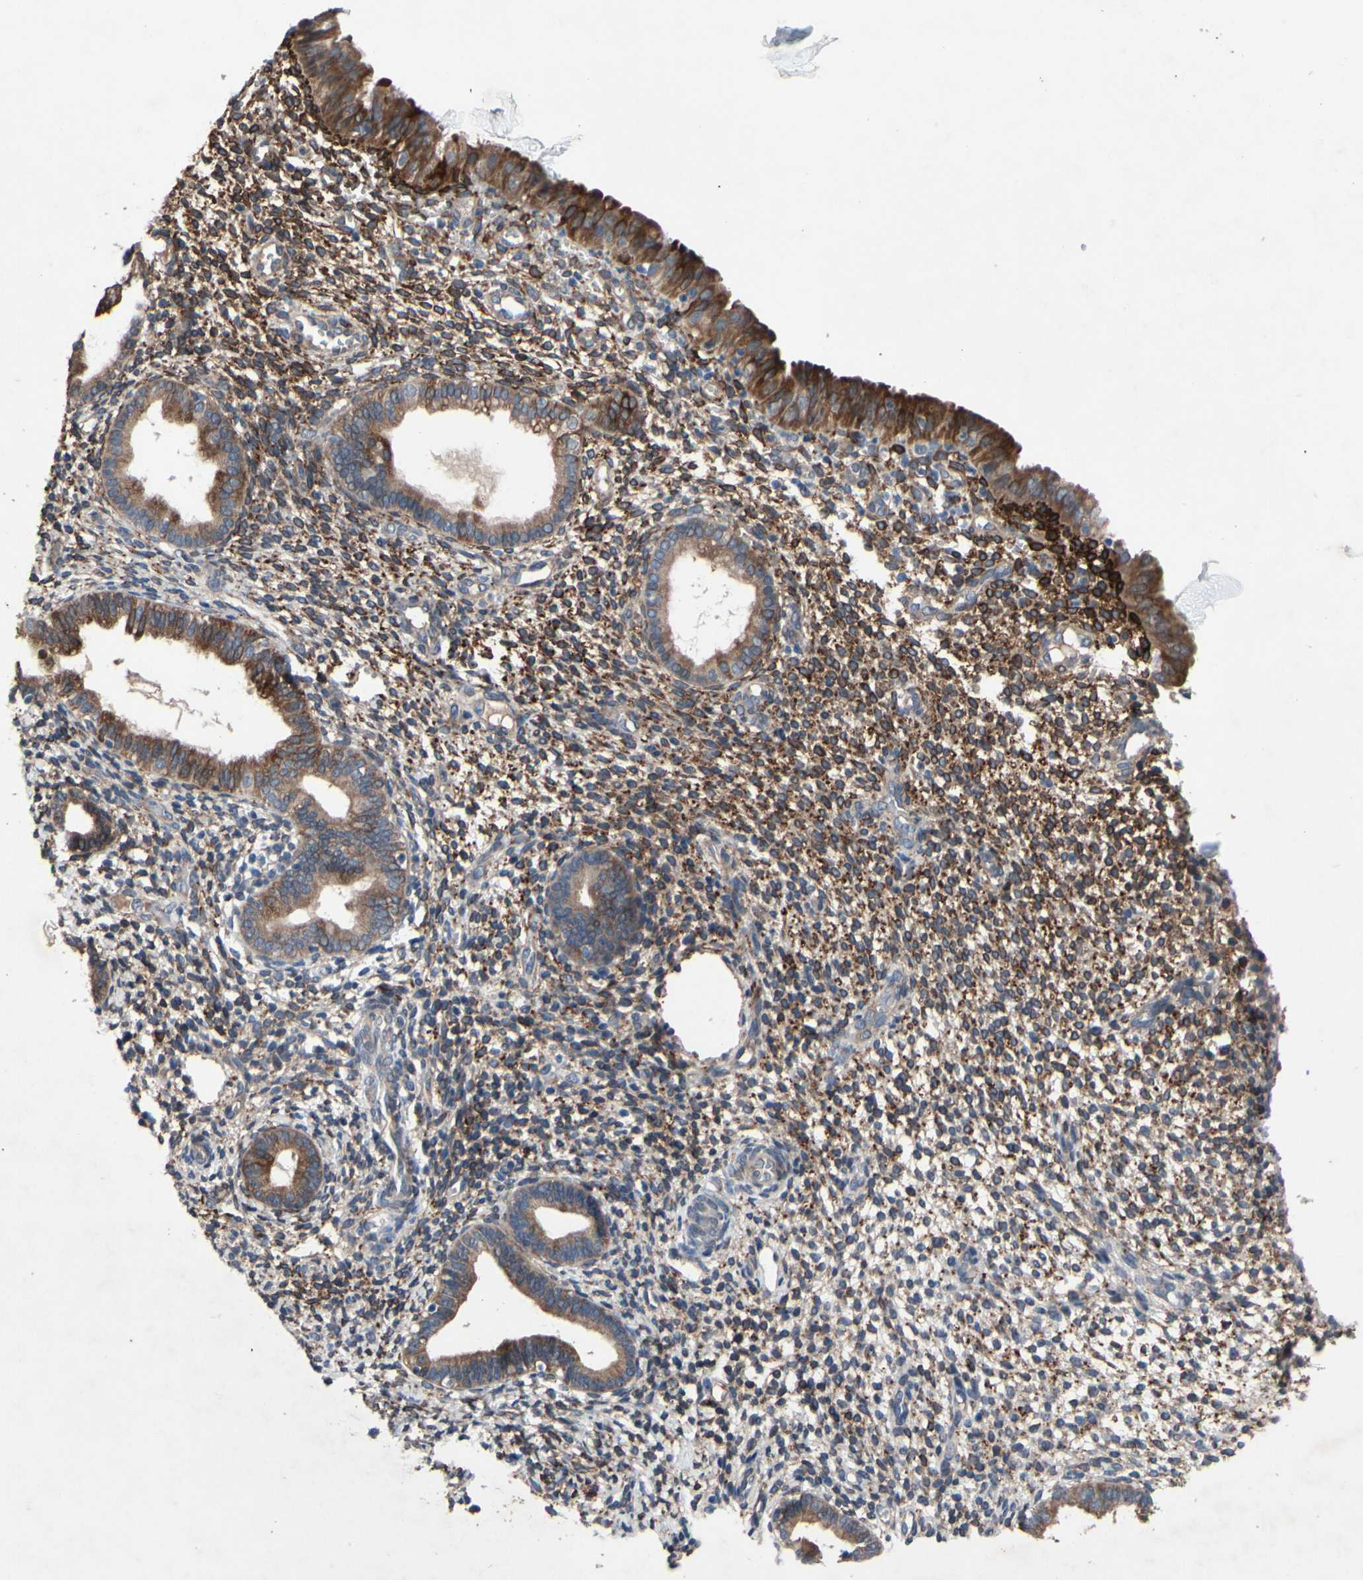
{"staining": {"intensity": "strong", "quantity": "25%-75%", "location": "cytoplasmic/membranous"}, "tissue": "endometrium", "cell_type": "Cells in endometrial stroma", "image_type": "normal", "snomed": [{"axis": "morphology", "description": "Normal tissue, NOS"}, {"axis": "topography", "description": "Endometrium"}], "caption": "Endometrium was stained to show a protein in brown. There is high levels of strong cytoplasmic/membranous positivity in approximately 25%-75% of cells in endometrial stroma. The staining is performed using DAB brown chromogen to label protein expression. The nuclei are counter-stained blue using hematoxylin.", "gene": "PRXL2A", "patient": {"sex": "female", "age": 61}}